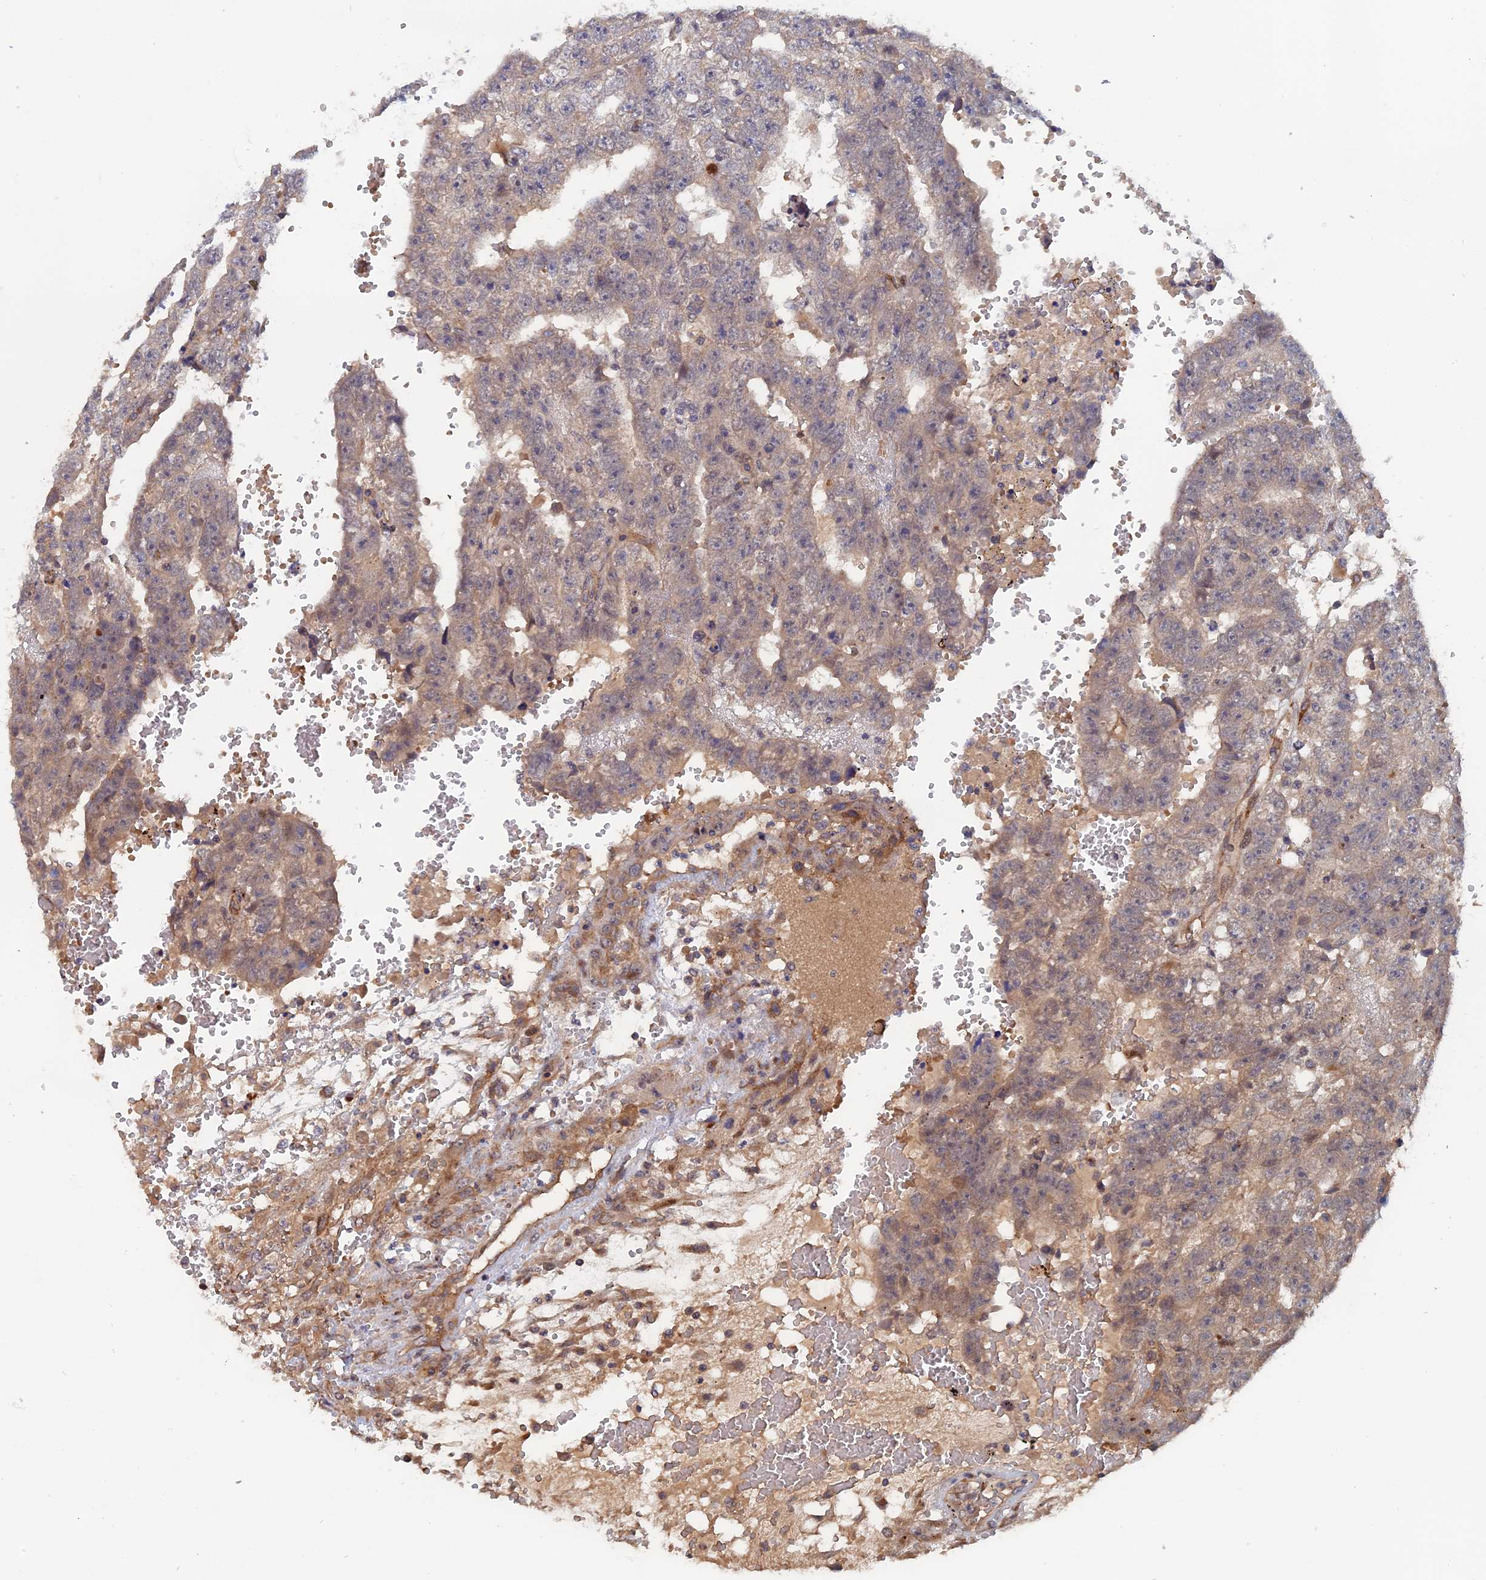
{"staining": {"intensity": "weak", "quantity": "<25%", "location": "cytoplasmic/membranous"}, "tissue": "testis cancer", "cell_type": "Tumor cells", "image_type": "cancer", "snomed": [{"axis": "morphology", "description": "Carcinoma, Embryonal, NOS"}, {"axis": "topography", "description": "Testis"}], "caption": "Immunohistochemistry (IHC) histopathology image of neoplastic tissue: human testis cancer stained with DAB reveals no significant protein positivity in tumor cells.", "gene": "TRAPPC2L", "patient": {"sex": "male", "age": 25}}